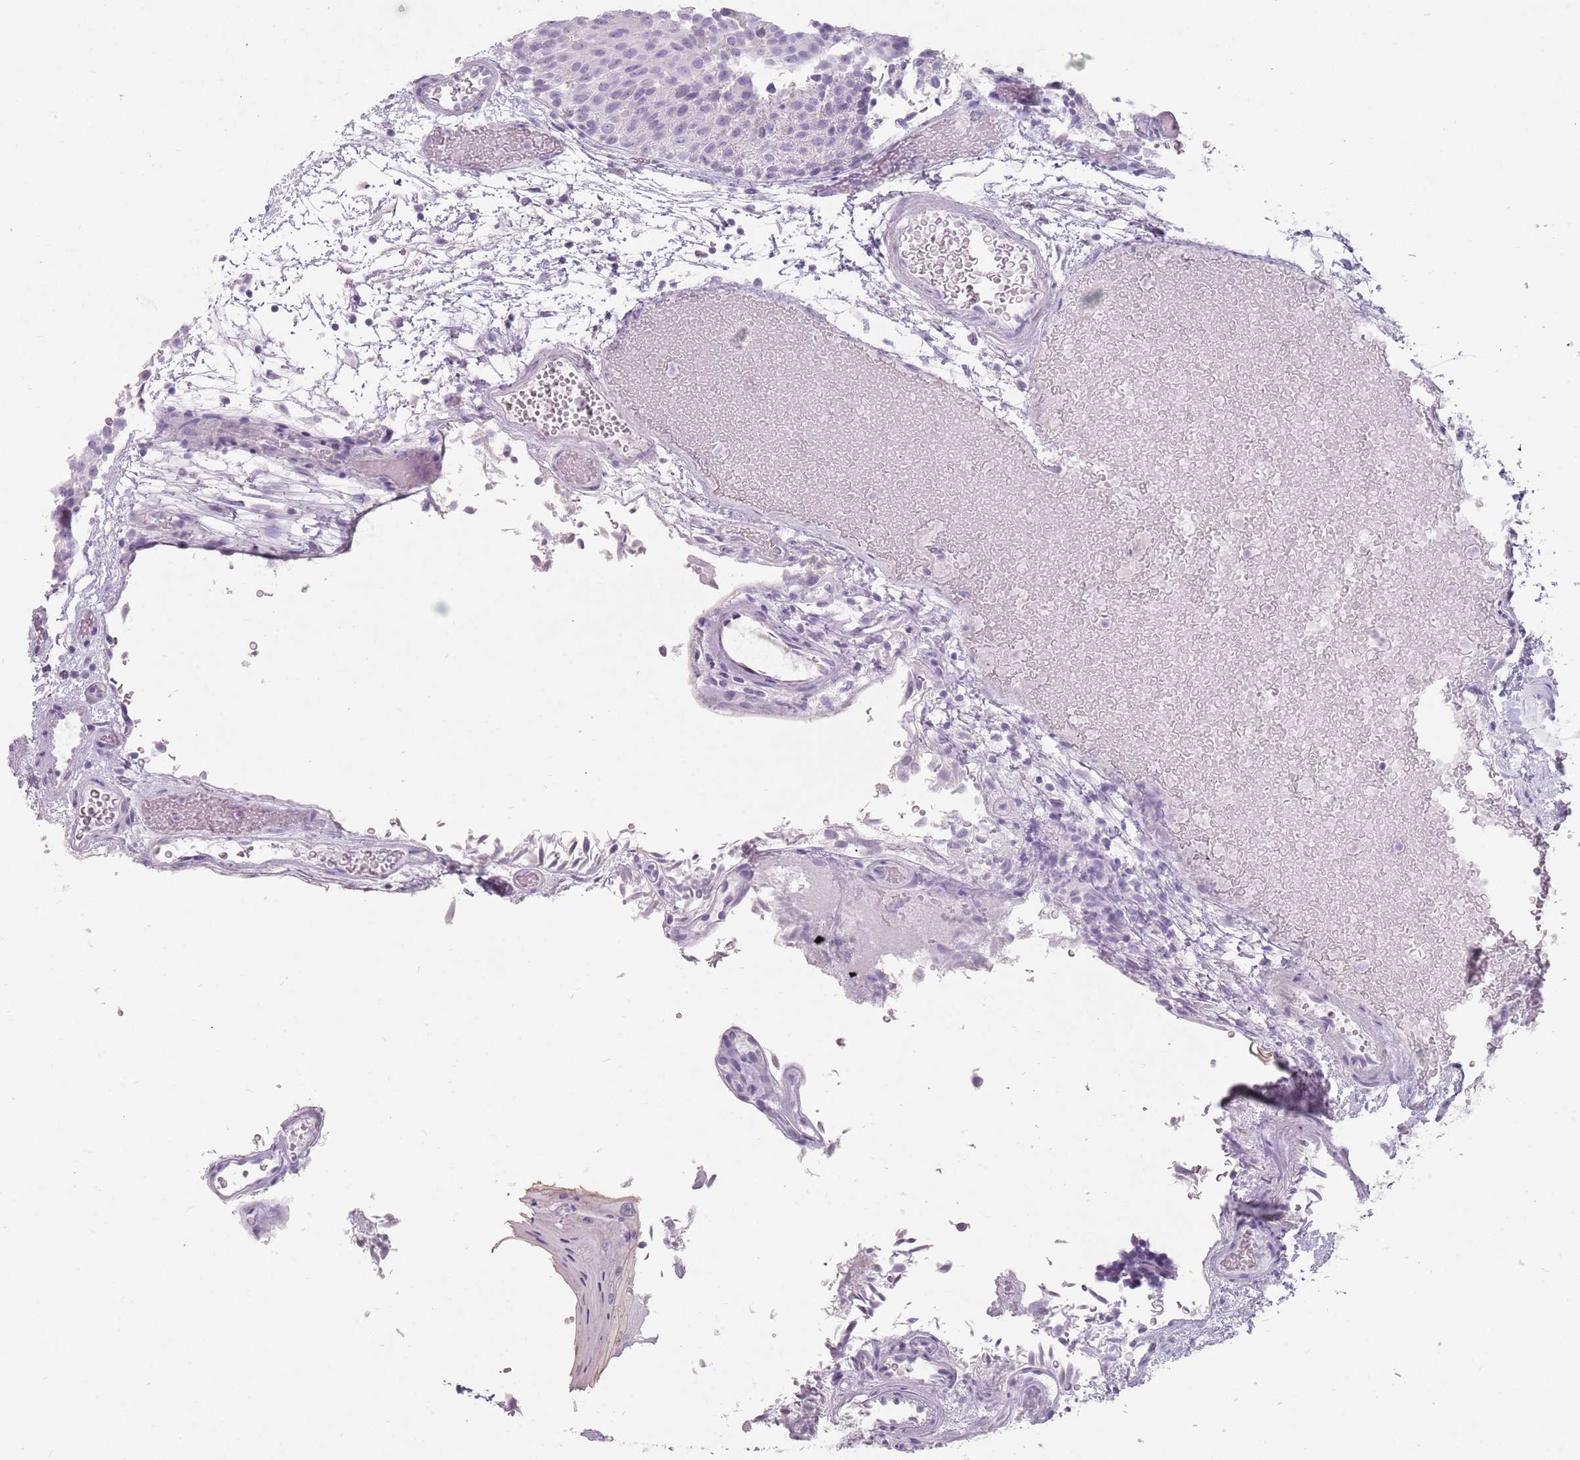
{"staining": {"intensity": "negative", "quantity": "none", "location": "none"}, "tissue": "urothelial cancer", "cell_type": "Tumor cells", "image_type": "cancer", "snomed": [{"axis": "morphology", "description": "Urothelial carcinoma, Low grade"}, {"axis": "topography", "description": "Urinary bladder"}], "caption": "High magnification brightfield microscopy of urothelial cancer stained with DAB (brown) and counterstained with hematoxylin (blue): tumor cells show no significant expression.", "gene": "DDX4", "patient": {"sex": "male", "age": 78}}